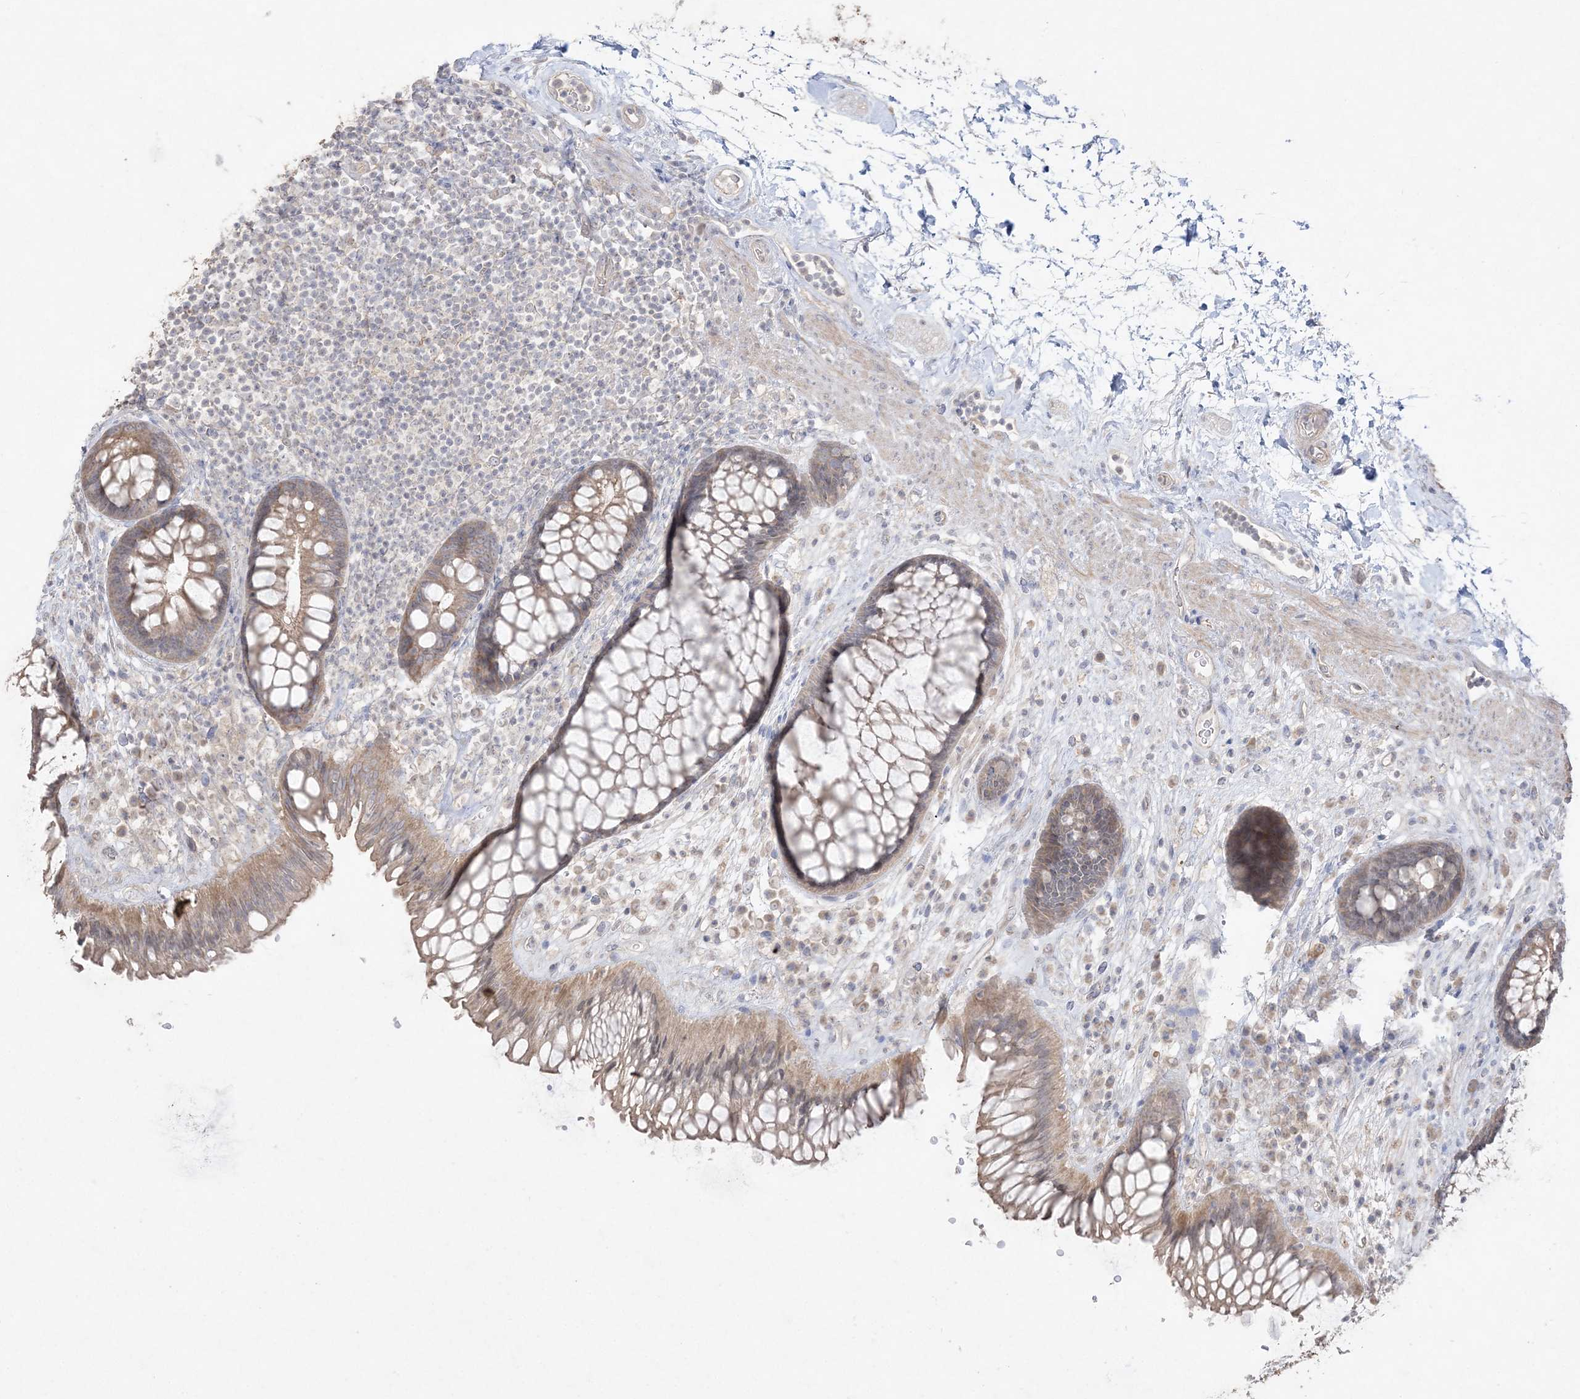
{"staining": {"intensity": "weak", "quantity": "25%-75%", "location": "cytoplasmic/membranous"}, "tissue": "rectum", "cell_type": "Glandular cells", "image_type": "normal", "snomed": [{"axis": "morphology", "description": "Normal tissue, NOS"}, {"axis": "topography", "description": "Rectum"}], "caption": "Immunohistochemical staining of normal human rectum exhibits 25%-75% levels of weak cytoplasmic/membranous protein staining in approximately 25%-75% of glandular cells. Using DAB (3,3'-diaminobenzidine) (brown) and hematoxylin (blue) stains, captured at high magnification using brightfield microscopy.", "gene": "SH3BP4", "patient": {"sex": "male", "age": 51}}